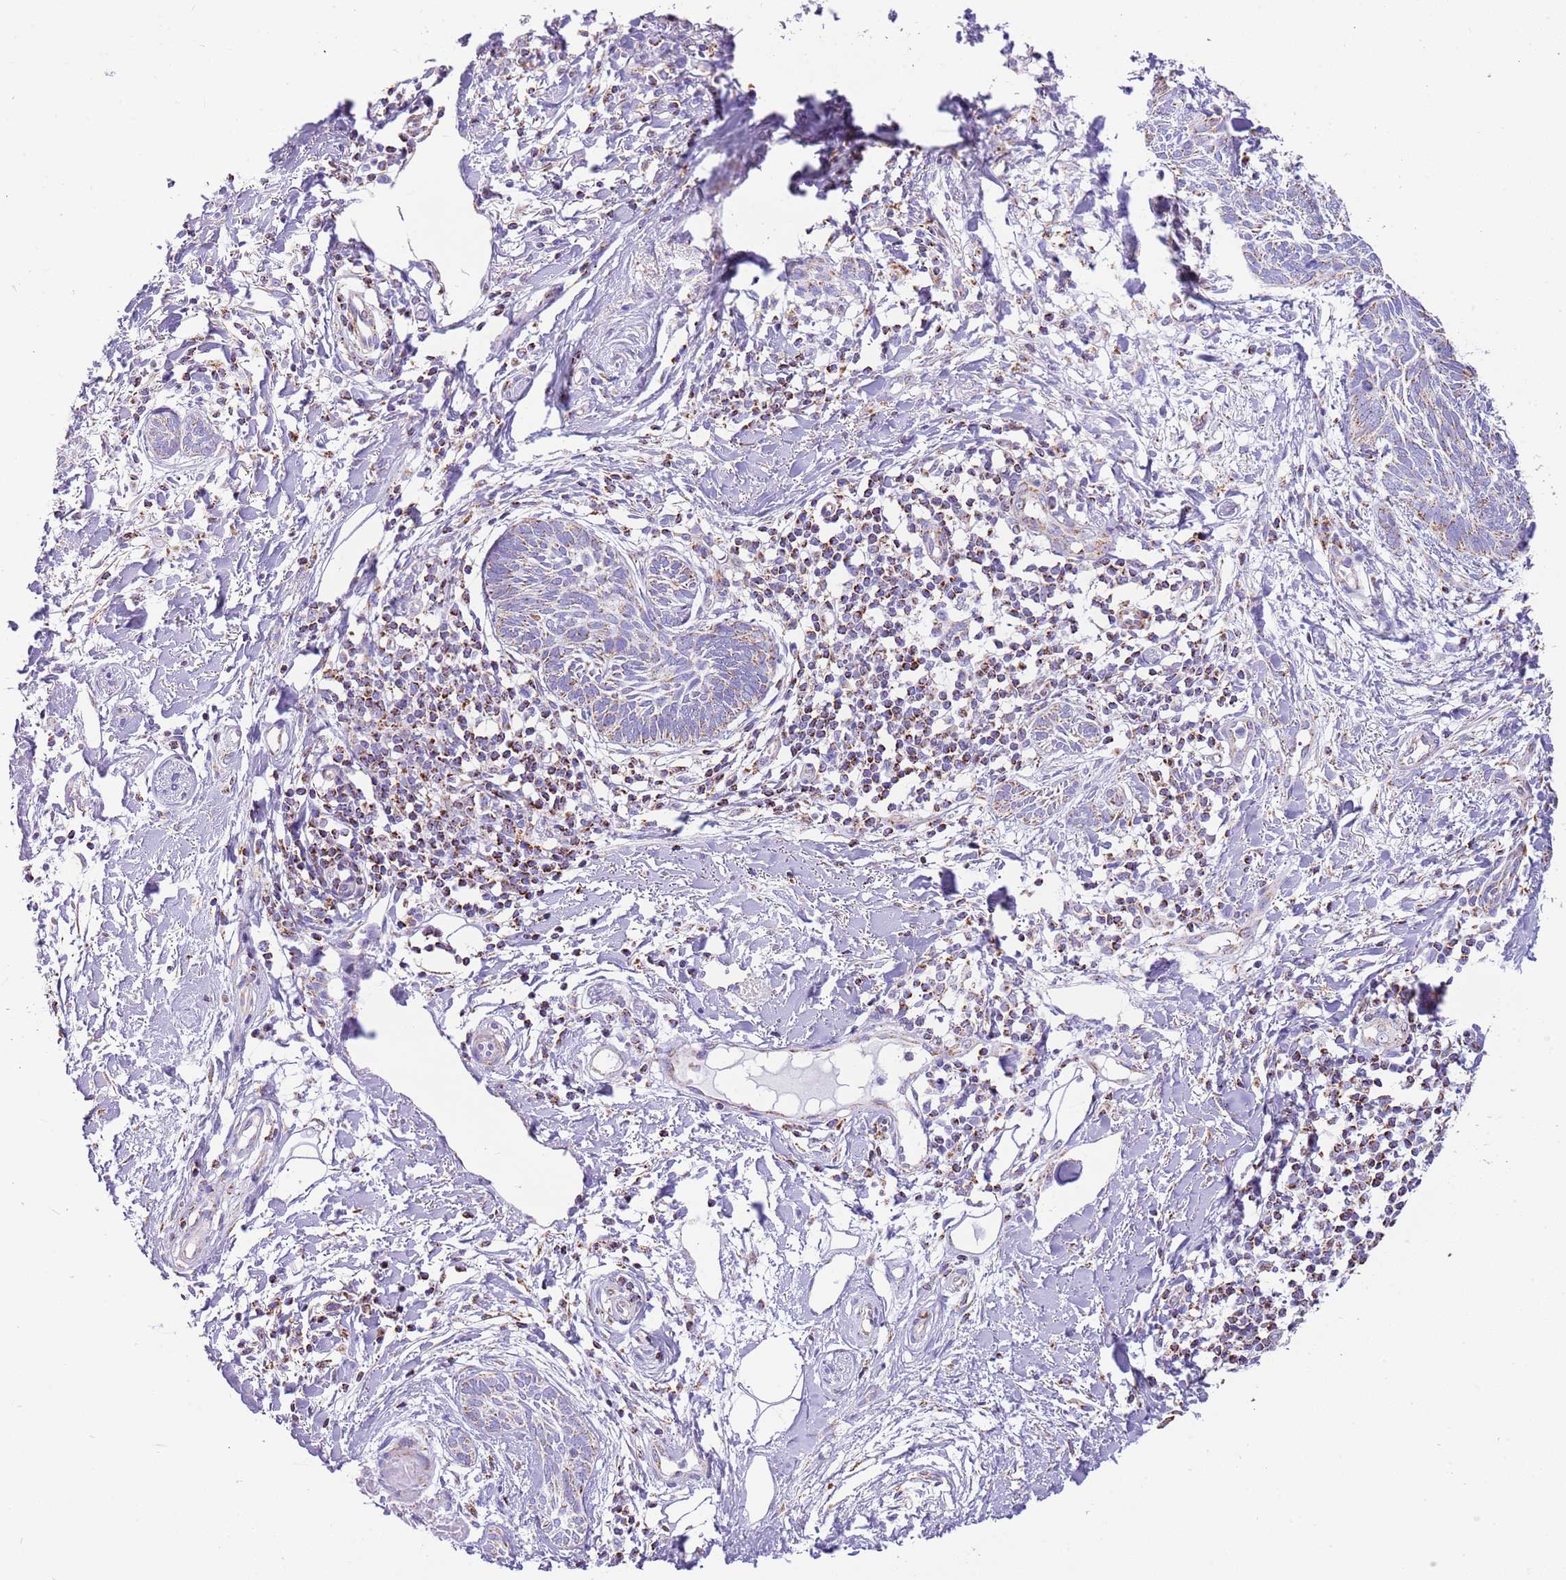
{"staining": {"intensity": "moderate", "quantity": "<25%", "location": "cytoplasmic/membranous"}, "tissue": "skin cancer", "cell_type": "Tumor cells", "image_type": "cancer", "snomed": [{"axis": "morphology", "description": "Basal cell carcinoma"}, {"axis": "topography", "description": "Skin"}], "caption": "Human skin cancer (basal cell carcinoma) stained with a brown dye reveals moderate cytoplasmic/membranous positive staining in about <25% of tumor cells.", "gene": "SUCLG2", "patient": {"sex": "female", "age": 81}}